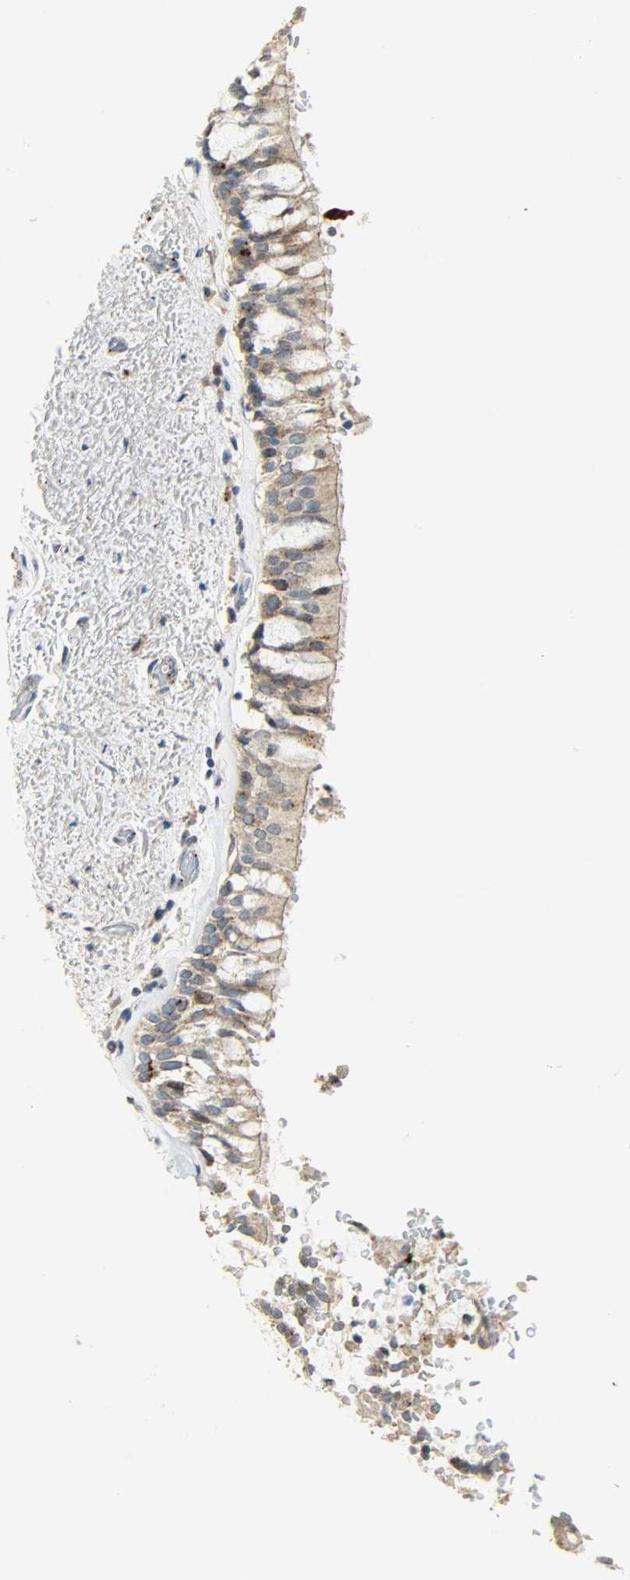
{"staining": {"intensity": "weak", "quantity": ">75%", "location": "cytoplasmic/membranous"}, "tissue": "bronchus", "cell_type": "Respiratory epithelial cells", "image_type": "normal", "snomed": [{"axis": "morphology", "description": "Normal tissue, NOS"}, {"axis": "morphology", "description": "Adenocarcinoma, NOS"}, {"axis": "topography", "description": "Bronchus"}, {"axis": "topography", "description": "Lung"}], "caption": "IHC image of normal bronchus stained for a protein (brown), which displays low levels of weak cytoplasmic/membranous expression in about >75% of respiratory epithelial cells.", "gene": "GIT2", "patient": {"sex": "male", "age": 71}}